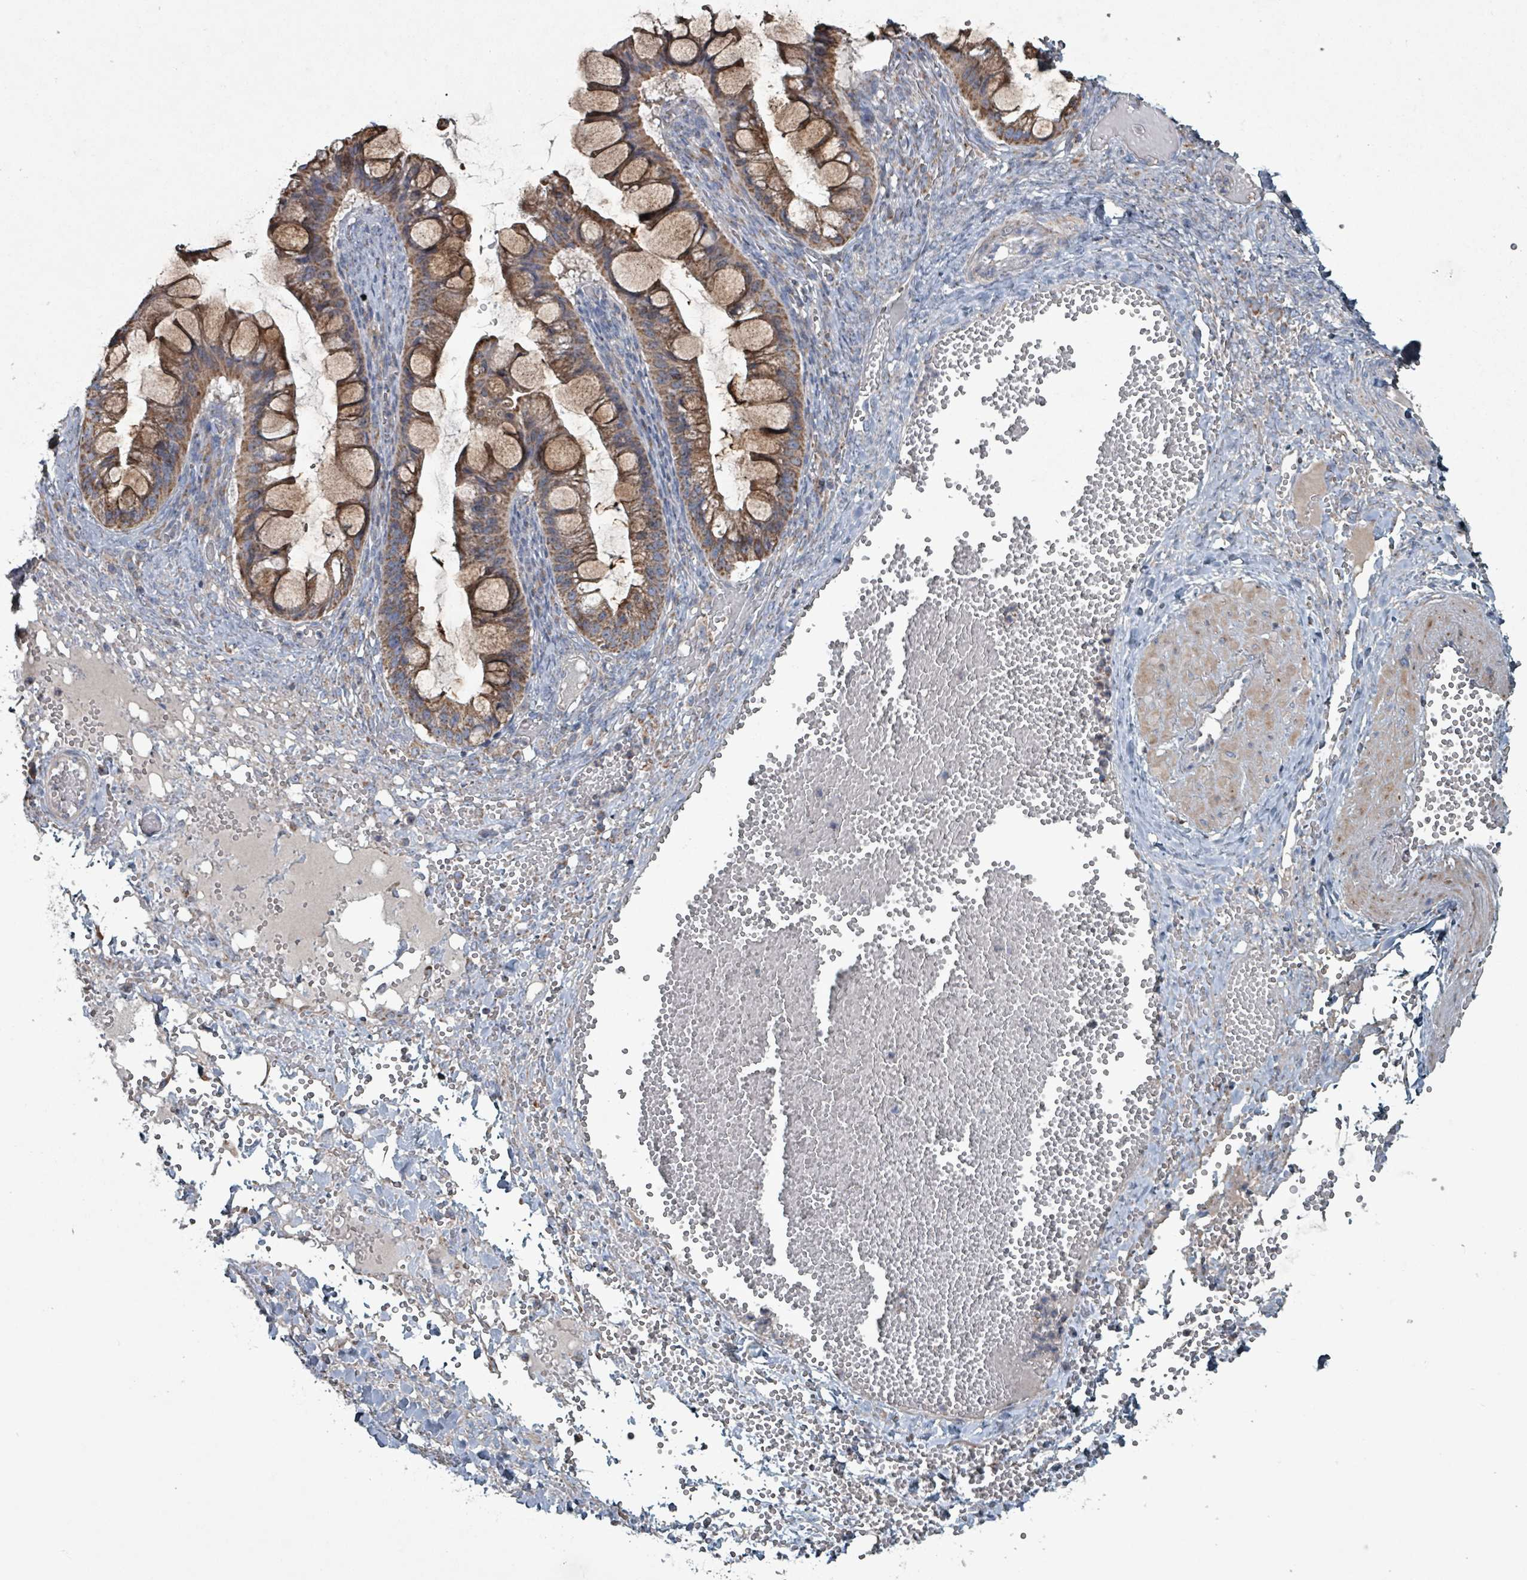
{"staining": {"intensity": "moderate", "quantity": ">75%", "location": "cytoplasmic/membranous"}, "tissue": "ovarian cancer", "cell_type": "Tumor cells", "image_type": "cancer", "snomed": [{"axis": "morphology", "description": "Cystadenocarcinoma, mucinous, NOS"}, {"axis": "topography", "description": "Ovary"}], "caption": "Moderate cytoplasmic/membranous protein staining is appreciated in about >75% of tumor cells in ovarian cancer.", "gene": "ABHD18", "patient": {"sex": "female", "age": 73}}